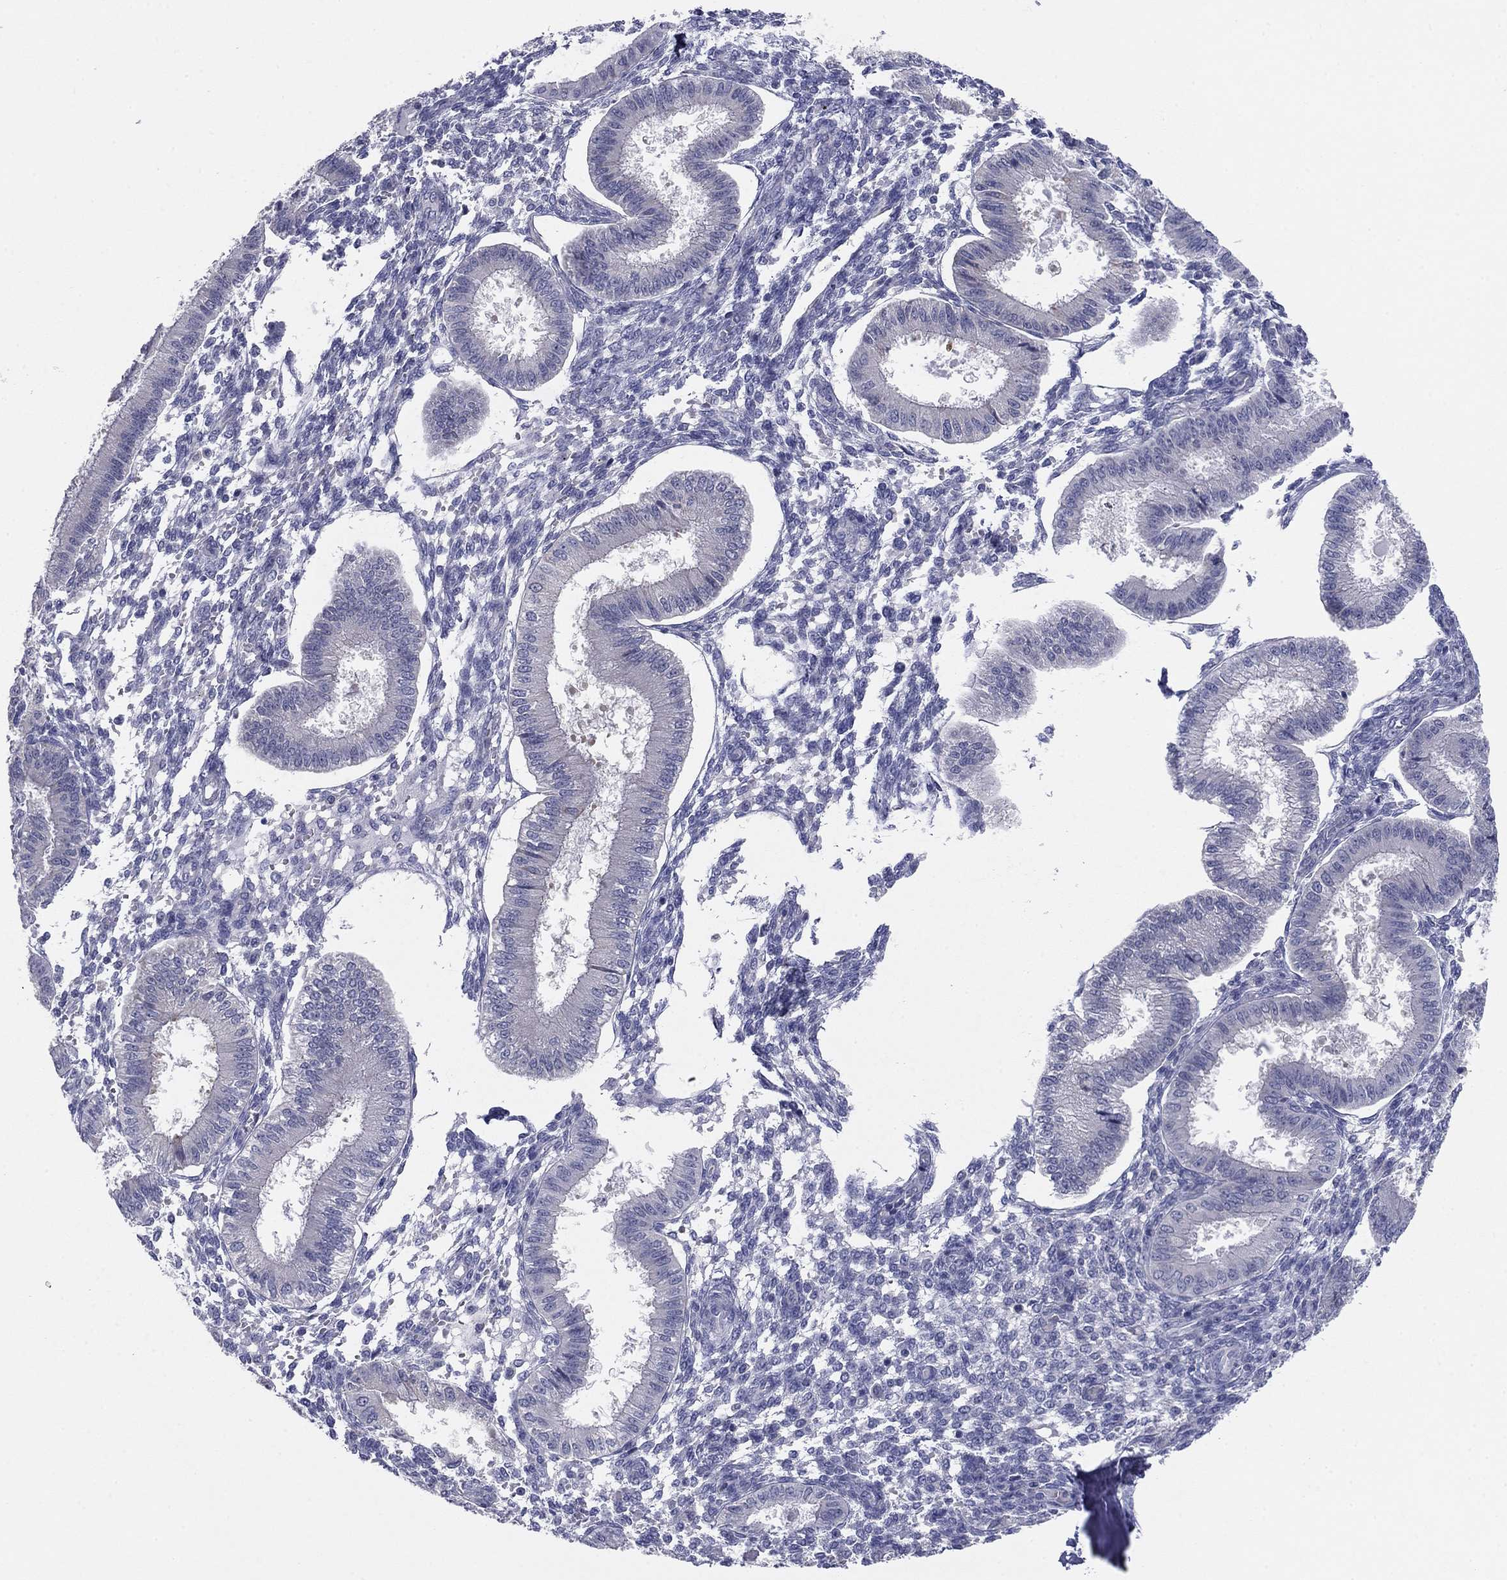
{"staining": {"intensity": "negative", "quantity": "none", "location": "none"}, "tissue": "endometrium", "cell_type": "Cells in endometrial stroma", "image_type": "normal", "snomed": [{"axis": "morphology", "description": "Normal tissue, NOS"}, {"axis": "topography", "description": "Endometrium"}], "caption": "The IHC photomicrograph has no significant positivity in cells in endometrial stroma of endometrium. (Brightfield microscopy of DAB (3,3'-diaminobenzidine) immunohistochemistry at high magnification).", "gene": "GRK7", "patient": {"sex": "female", "age": 43}}